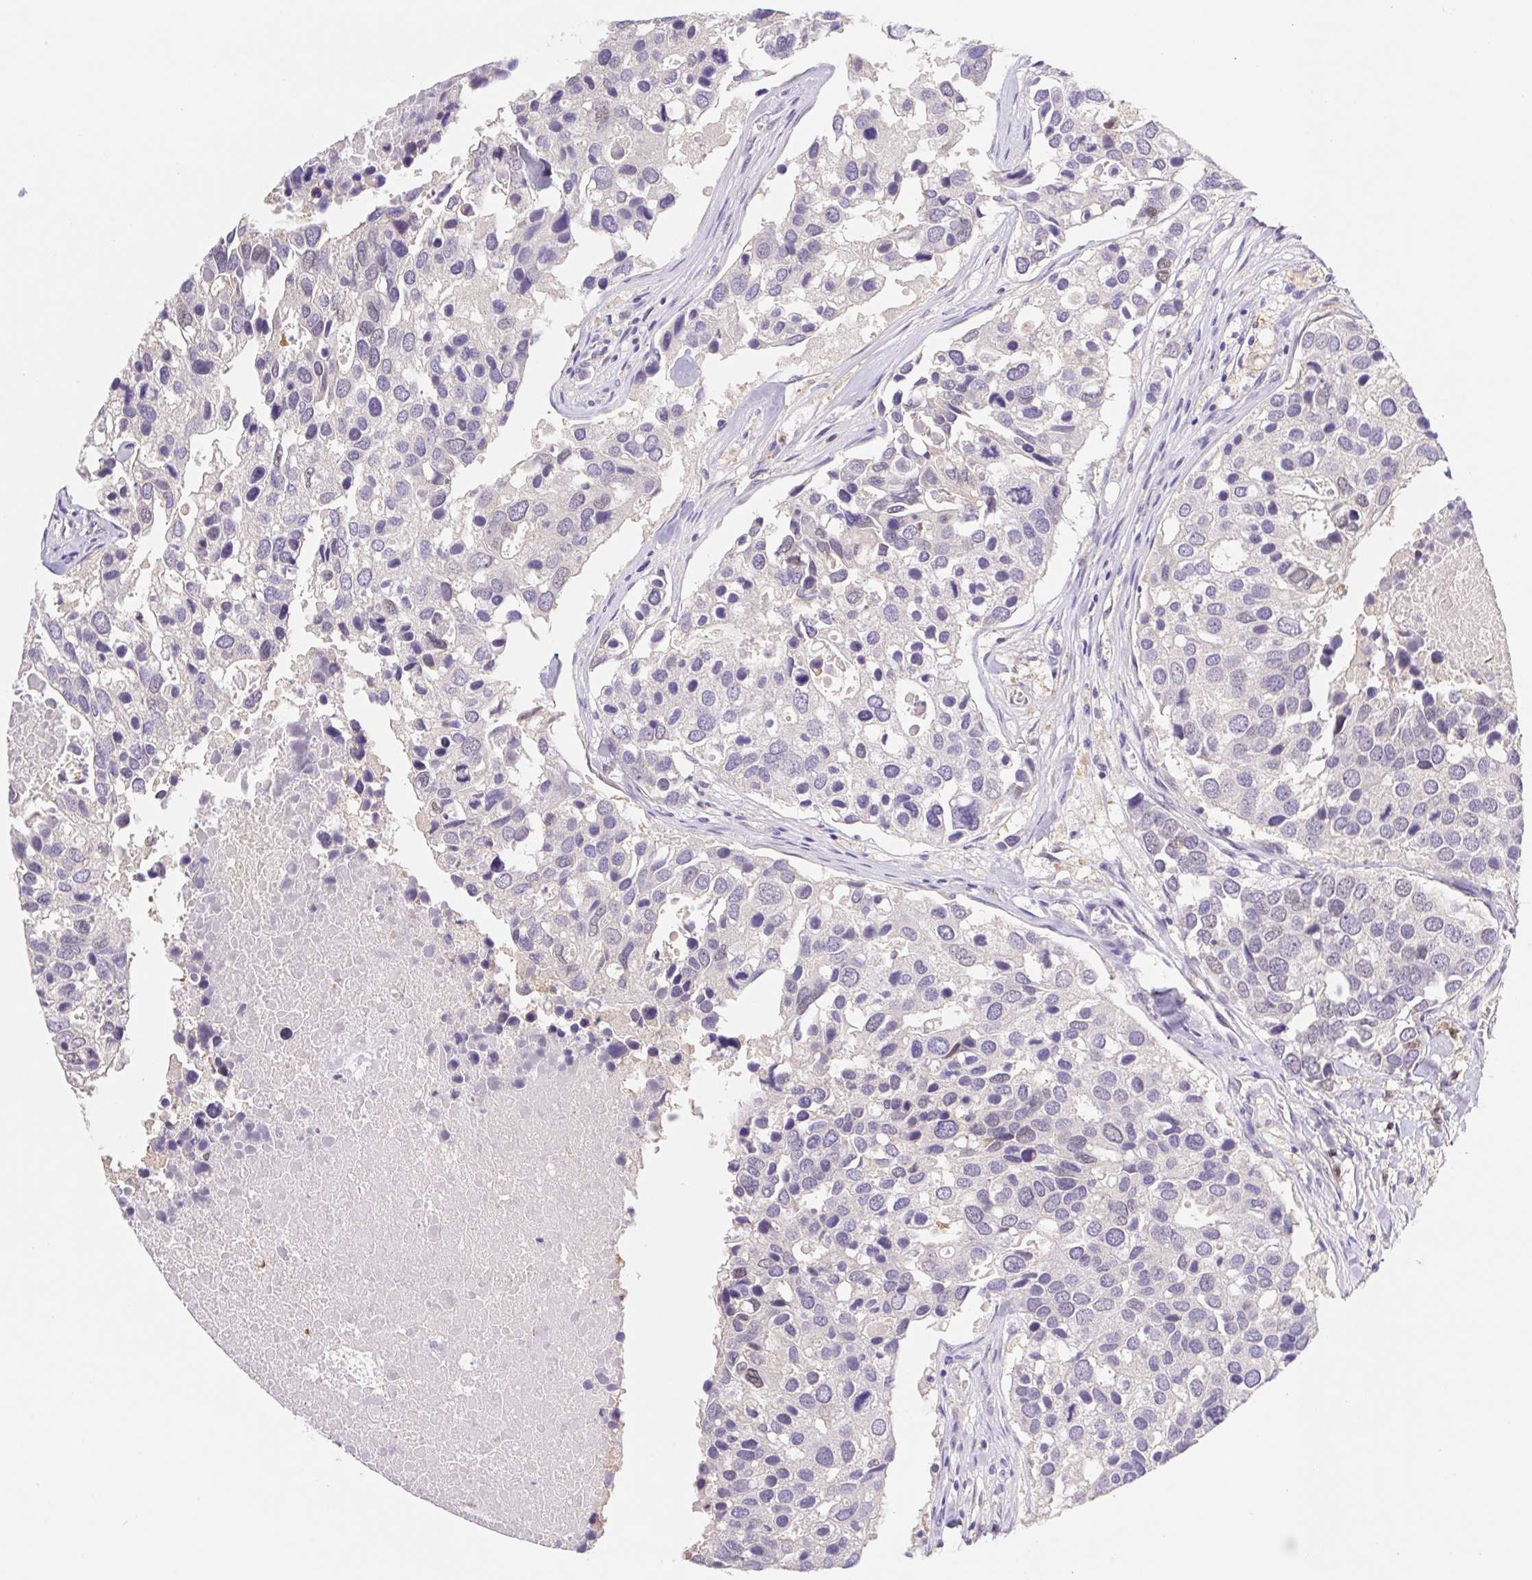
{"staining": {"intensity": "negative", "quantity": "none", "location": "none"}, "tissue": "breast cancer", "cell_type": "Tumor cells", "image_type": "cancer", "snomed": [{"axis": "morphology", "description": "Duct carcinoma"}, {"axis": "topography", "description": "Breast"}], "caption": "A histopathology image of infiltrating ductal carcinoma (breast) stained for a protein shows no brown staining in tumor cells.", "gene": "L3MBTL4", "patient": {"sex": "female", "age": 83}}